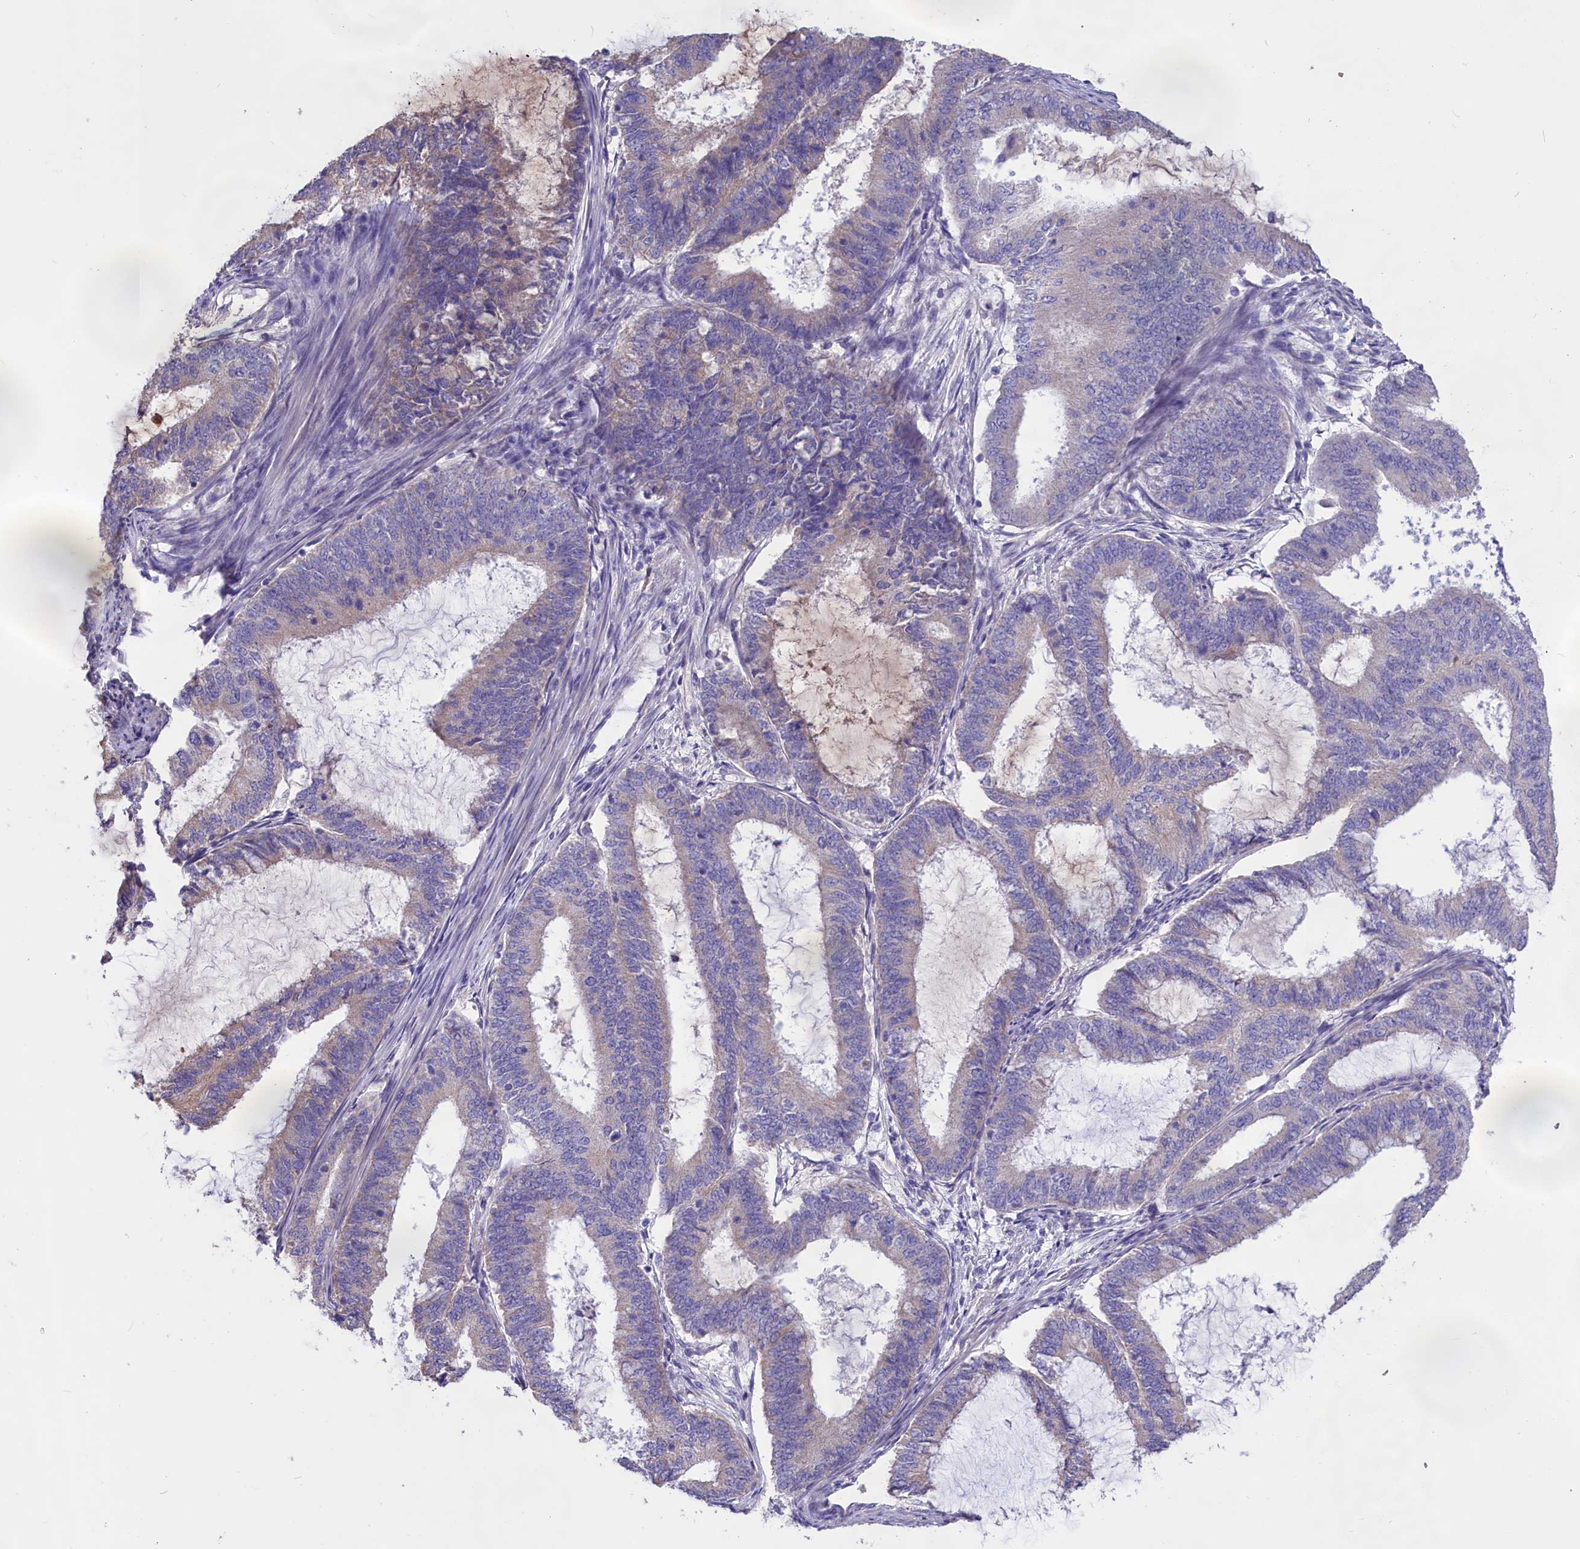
{"staining": {"intensity": "weak", "quantity": "<25%", "location": "cytoplasmic/membranous"}, "tissue": "endometrial cancer", "cell_type": "Tumor cells", "image_type": "cancer", "snomed": [{"axis": "morphology", "description": "Adenocarcinoma, NOS"}, {"axis": "topography", "description": "Endometrium"}], "caption": "Histopathology image shows no significant protein expression in tumor cells of endometrial cancer (adenocarcinoma).", "gene": "CYP2U1", "patient": {"sex": "female", "age": 51}}